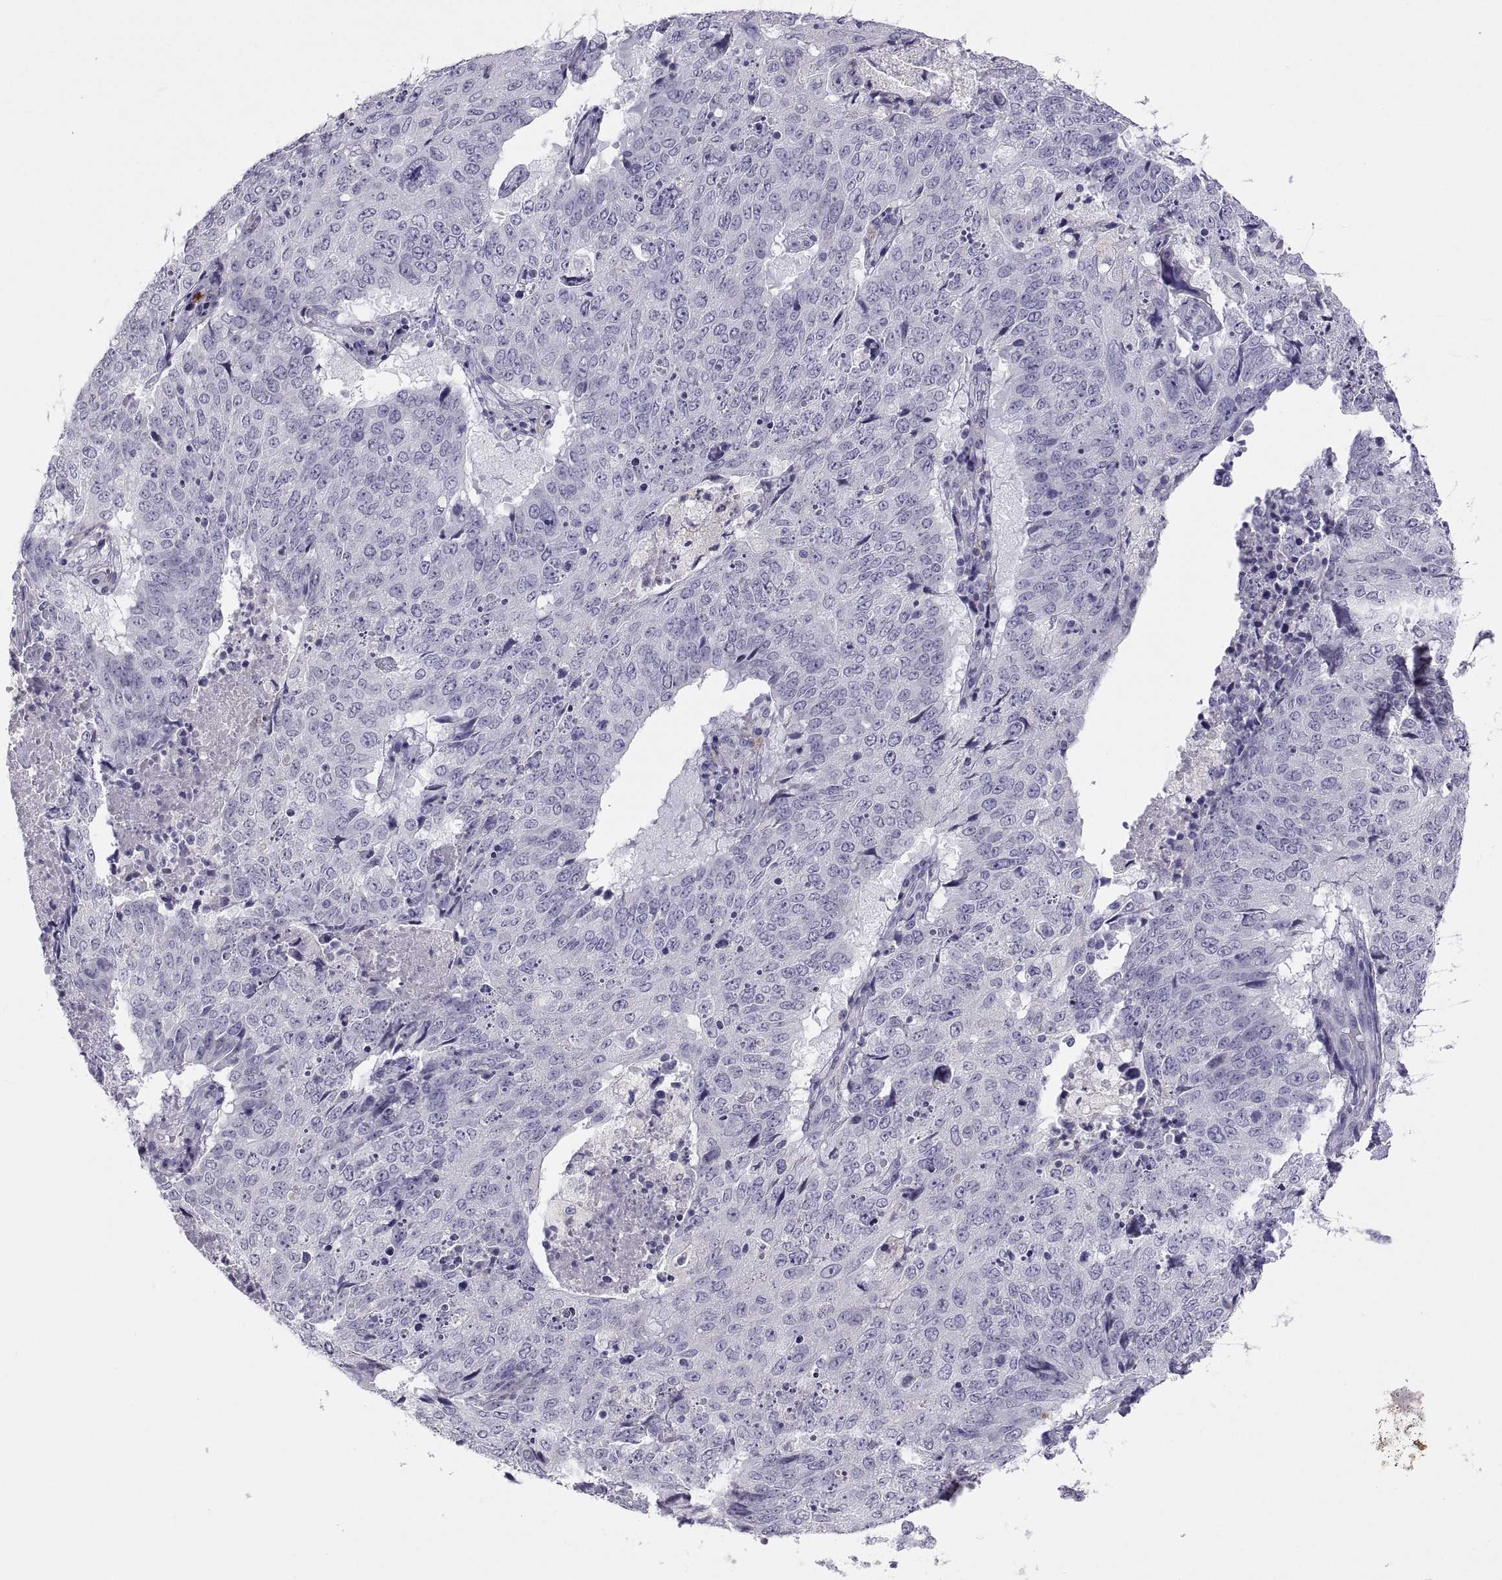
{"staining": {"intensity": "negative", "quantity": "none", "location": "none"}, "tissue": "lung cancer", "cell_type": "Tumor cells", "image_type": "cancer", "snomed": [{"axis": "morphology", "description": "Normal tissue, NOS"}, {"axis": "morphology", "description": "Squamous cell carcinoma, NOS"}, {"axis": "topography", "description": "Bronchus"}, {"axis": "topography", "description": "Lung"}], "caption": "Immunohistochemistry histopathology image of neoplastic tissue: human lung cancer (squamous cell carcinoma) stained with DAB (3,3'-diaminobenzidine) exhibits no significant protein staining in tumor cells. (Stains: DAB (3,3'-diaminobenzidine) immunohistochemistry (IHC) with hematoxylin counter stain, Microscopy: brightfield microscopy at high magnification).", "gene": "IGSF1", "patient": {"sex": "male", "age": 64}}